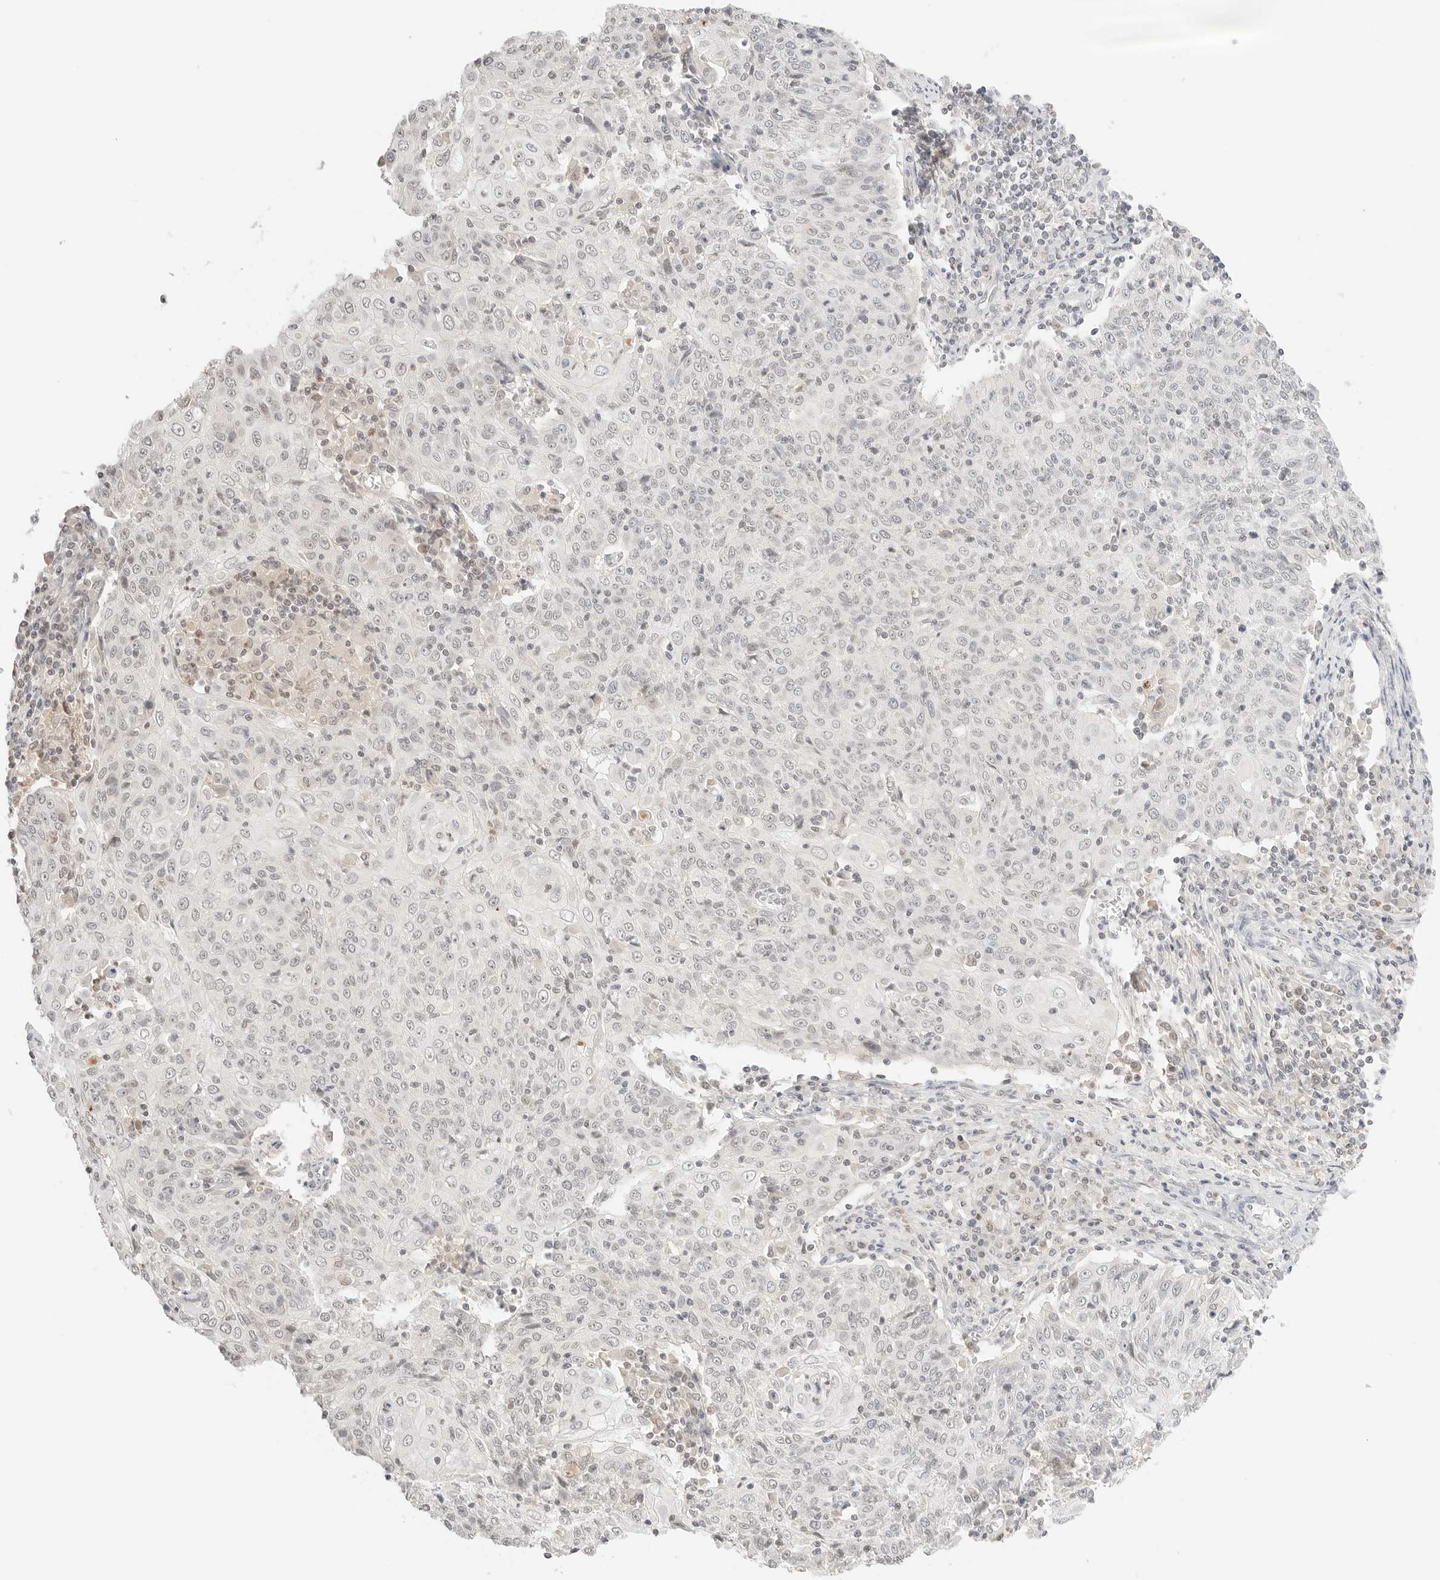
{"staining": {"intensity": "negative", "quantity": "none", "location": "none"}, "tissue": "cervical cancer", "cell_type": "Tumor cells", "image_type": "cancer", "snomed": [{"axis": "morphology", "description": "Squamous cell carcinoma, NOS"}, {"axis": "topography", "description": "Cervix"}], "caption": "Immunohistochemistry (IHC) micrograph of human squamous cell carcinoma (cervical) stained for a protein (brown), which exhibits no staining in tumor cells.", "gene": "RPS6KL1", "patient": {"sex": "female", "age": 48}}